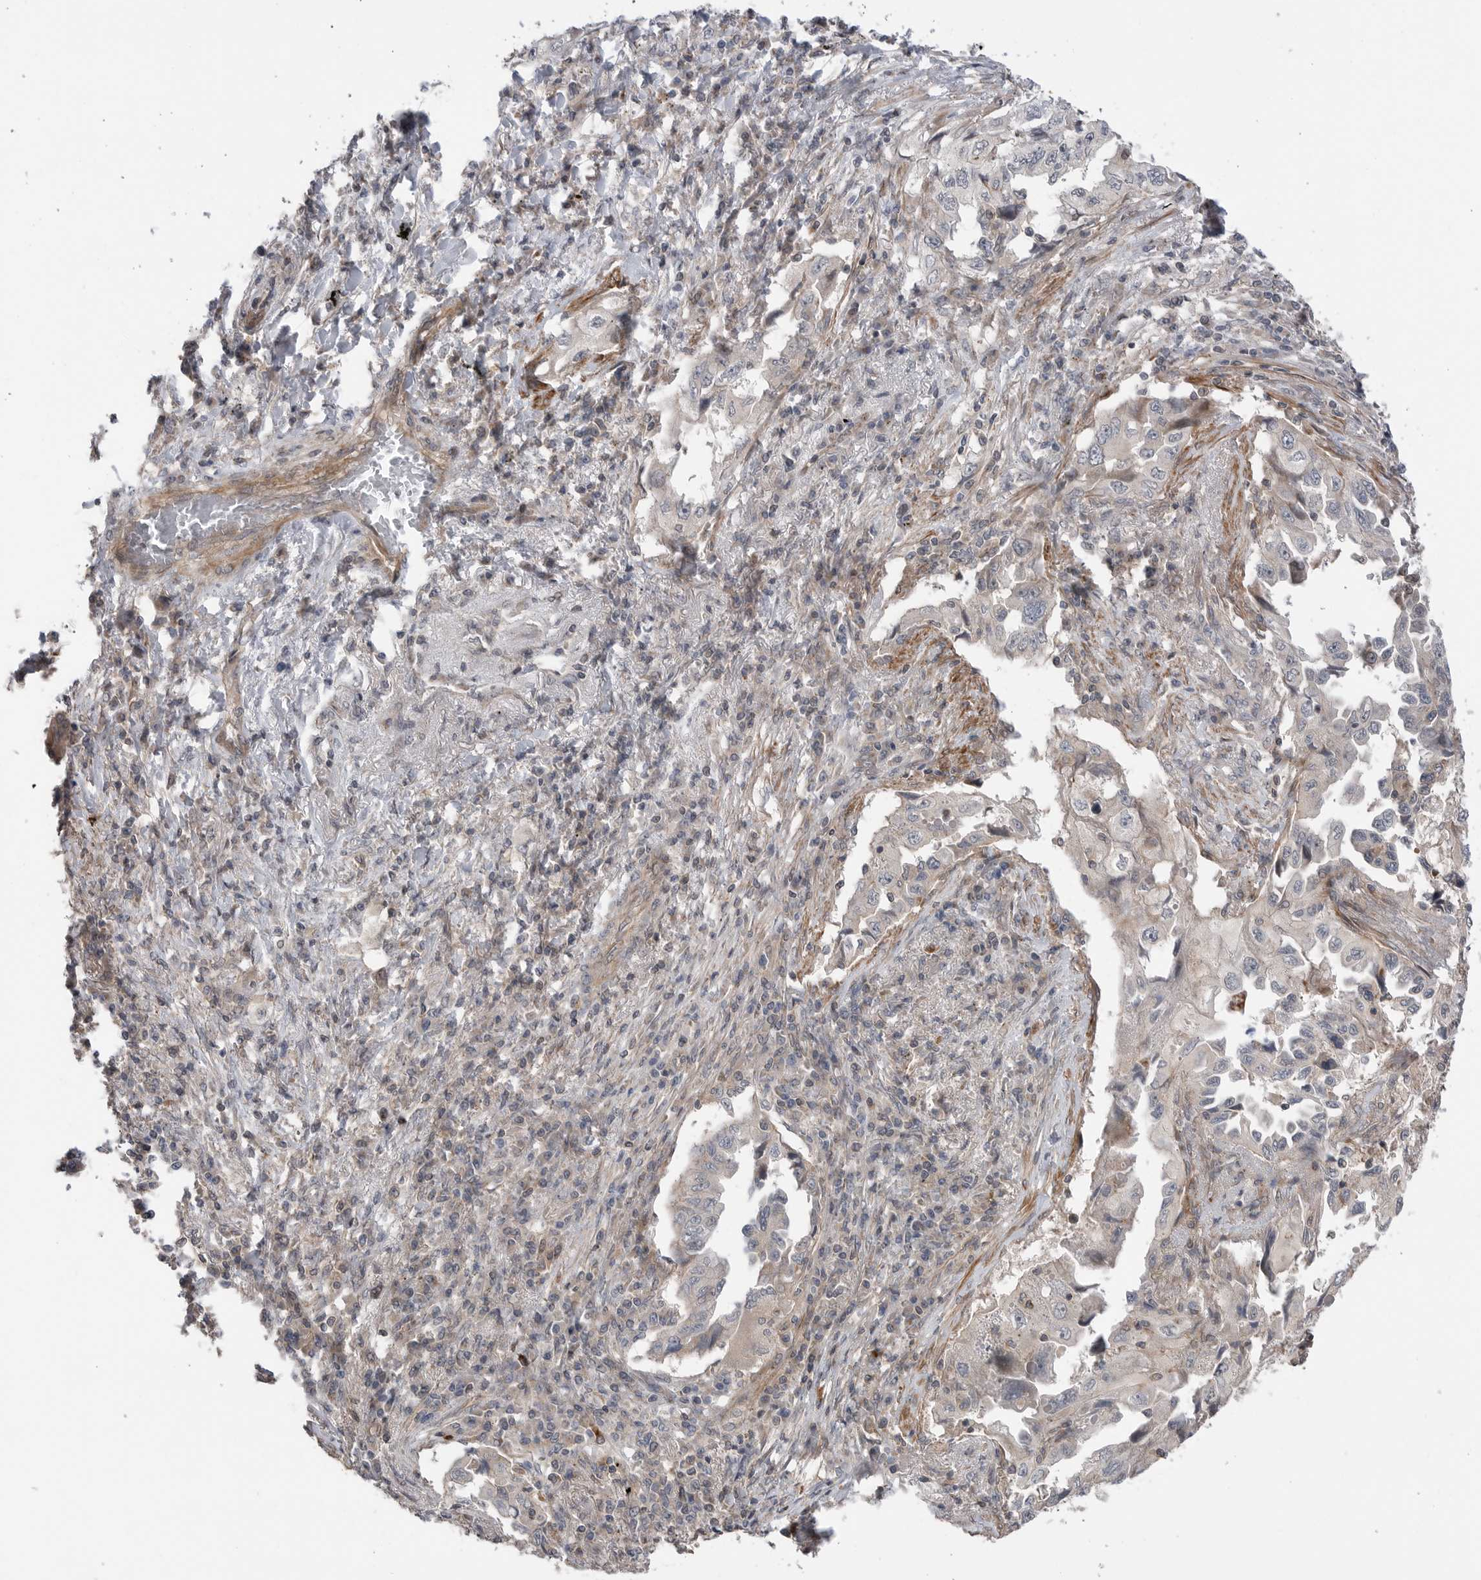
{"staining": {"intensity": "negative", "quantity": "none", "location": "none"}, "tissue": "lung cancer", "cell_type": "Tumor cells", "image_type": "cancer", "snomed": [{"axis": "morphology", "description": "Adenocarcinoma, NOS"}, {"axis": "topography", "description": "Lung"}], "caption": "Immunohistochemical staining of human lung adenocarcinoma reveals no significant positivity in tumor cells. The staining was performed using DAB to visualize the protein expression in brown, while the nuclei were stained in blue with hematoxylin (Magnification: 20x).", "gene": "PEAK1", "patient": {"sex": "female", "age": 51}}